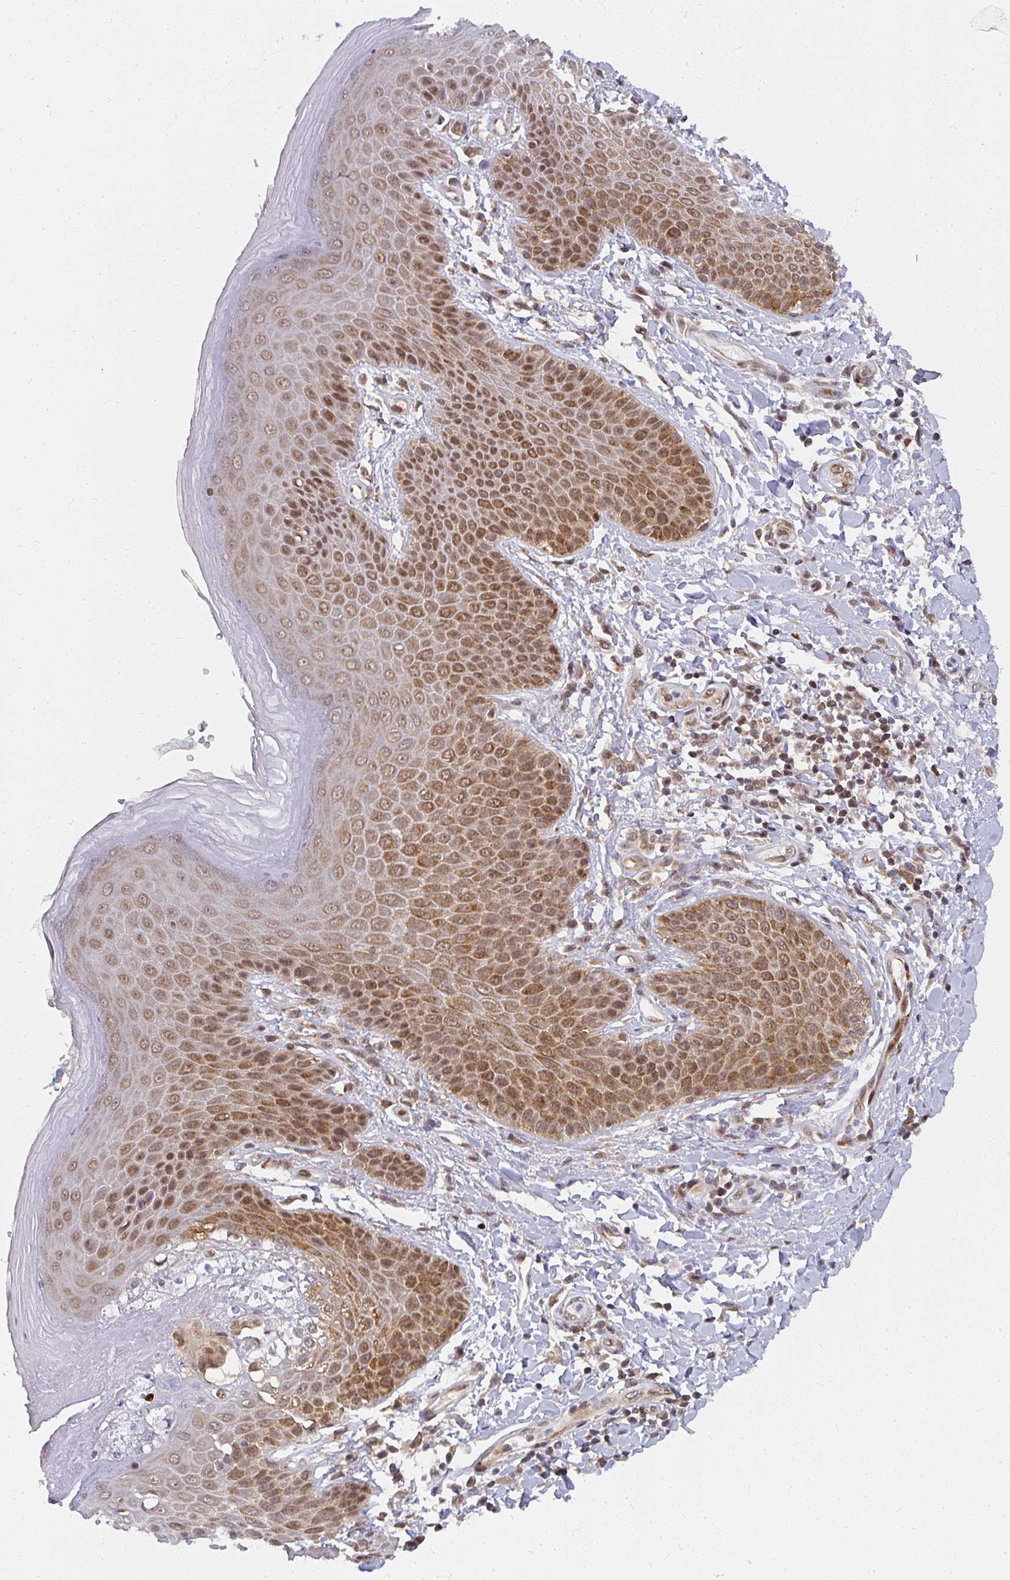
{"staining": {"intensity": "strong", "quantity": ">75%", "location": "cytoplasmic/membranous,nuclear"}, "tissue": "skin", "cell_type": "Epidermal cells", "image_type": "normal", "snomed": [{"axis": "morphology", "description": "Normal tissue, NOS"}, {"axis": "topography", "description": "Peripheral nerve tissue"}], "caption": "Brown immunohistochemical staining in normal skin demonstrates strong cytoplasmic/membranous,nuclear expression in about >75% of epidermal cells. (brown staining indicates protein expression, while blue staining denotes nuclei).", "gene": "SYNCRIP", "patient": {"sex": "male", "age": 51}}